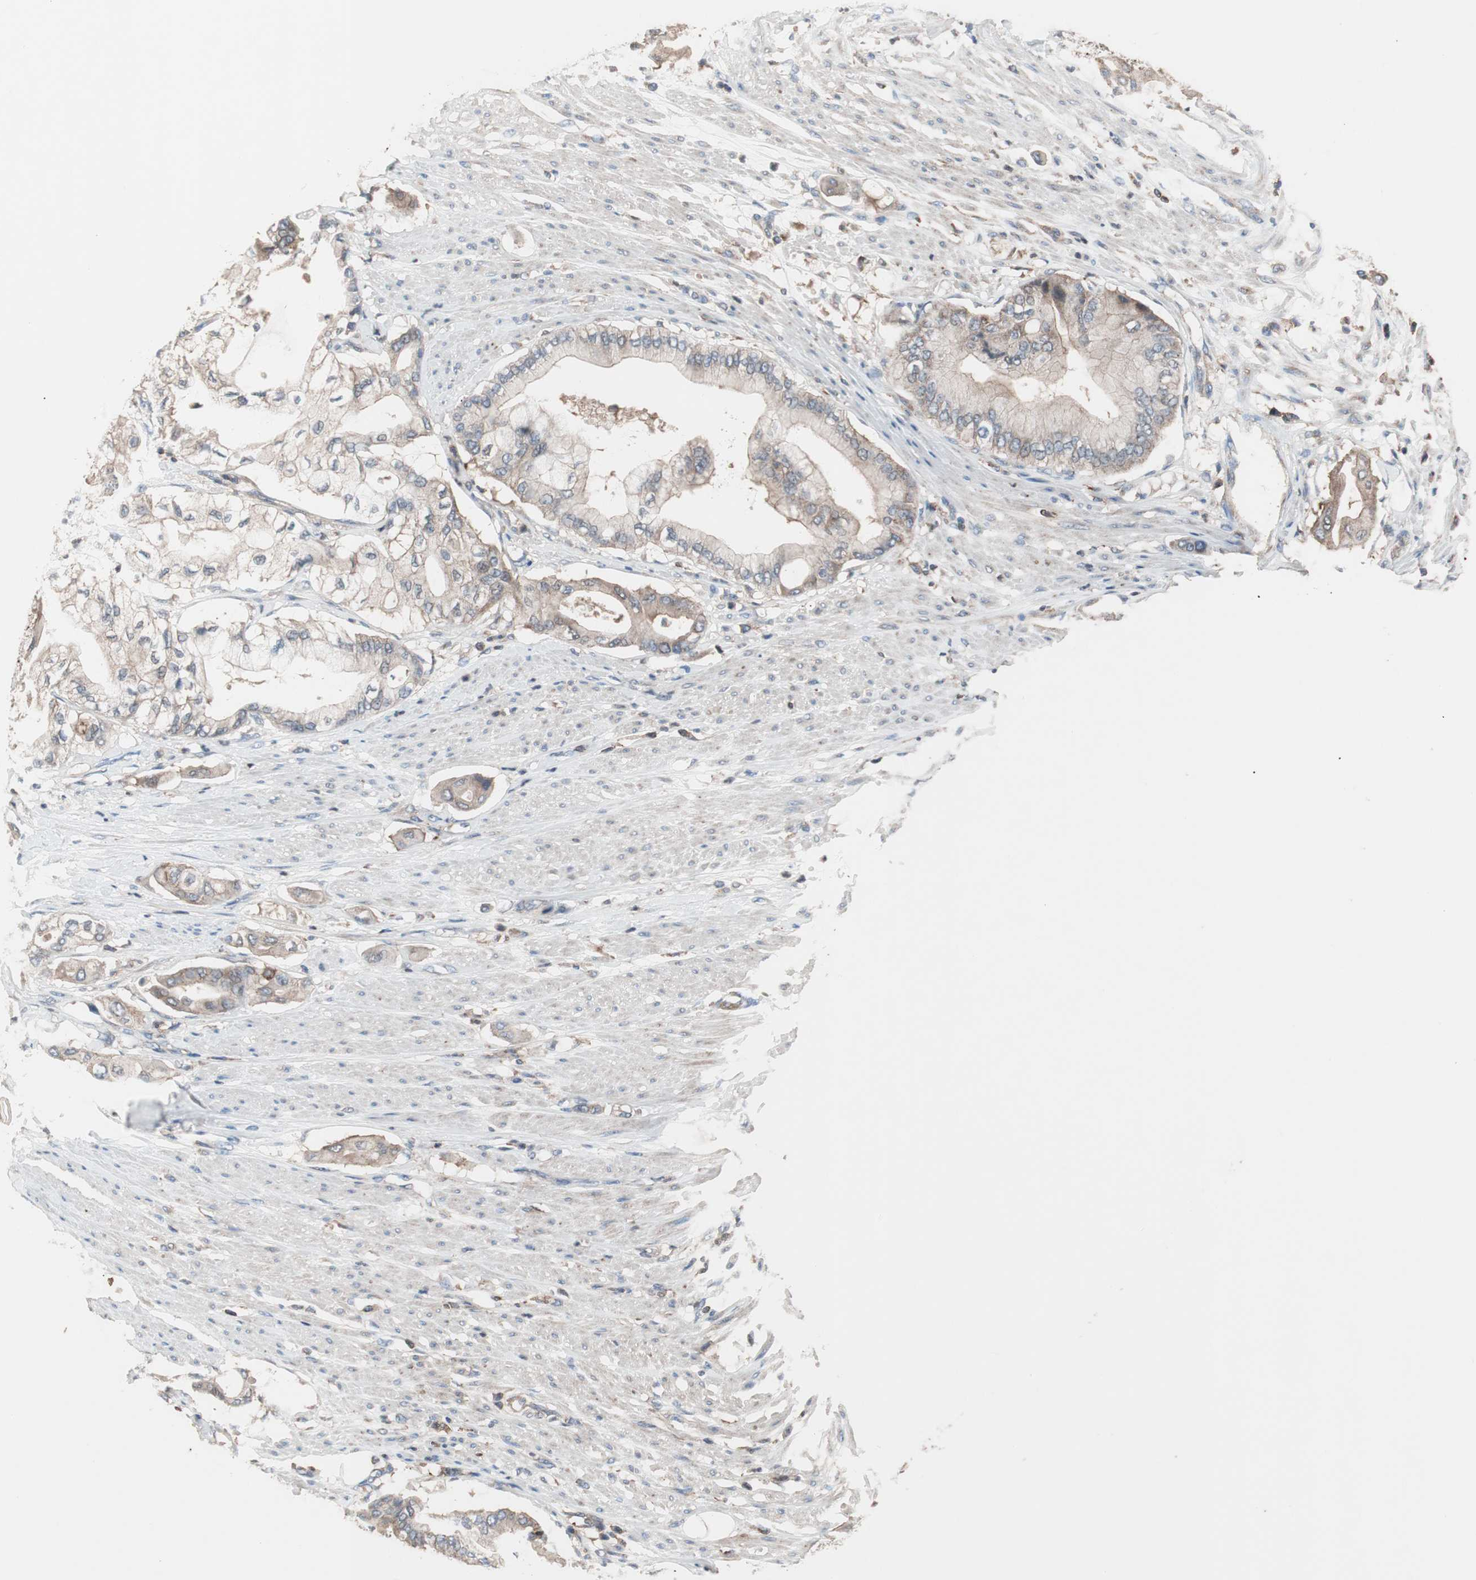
{"staining": {"intensity": "weak", "quantity": ">75%", "location": "cytoplasmic/membranous"}, "tissue": "pancreatic cancer", "cell_type": "Tumor cells", "image_type": "cancer", "snomed": [{"axis": "morphology", "description": "Adenocarcinoma, NOS"}, {"axis": "morphology", "description": "Adenocarcinoma, metastatic, NOS"}, {"axis": "topography", "description": "Lymph node"}, {"axis": "topography", "description": "Pancreas"}, {"axis": "topography", "description": "Duodenum"}], "caption": "Tumor cells demonstrate low levels of weak cytoplasmic/membranous positivity in about >75% of cells in human metastatic adenocarcinoma (pancreatic).", "gene": "PIK3R1", "patient": {"sex": "female", "age": 64}}